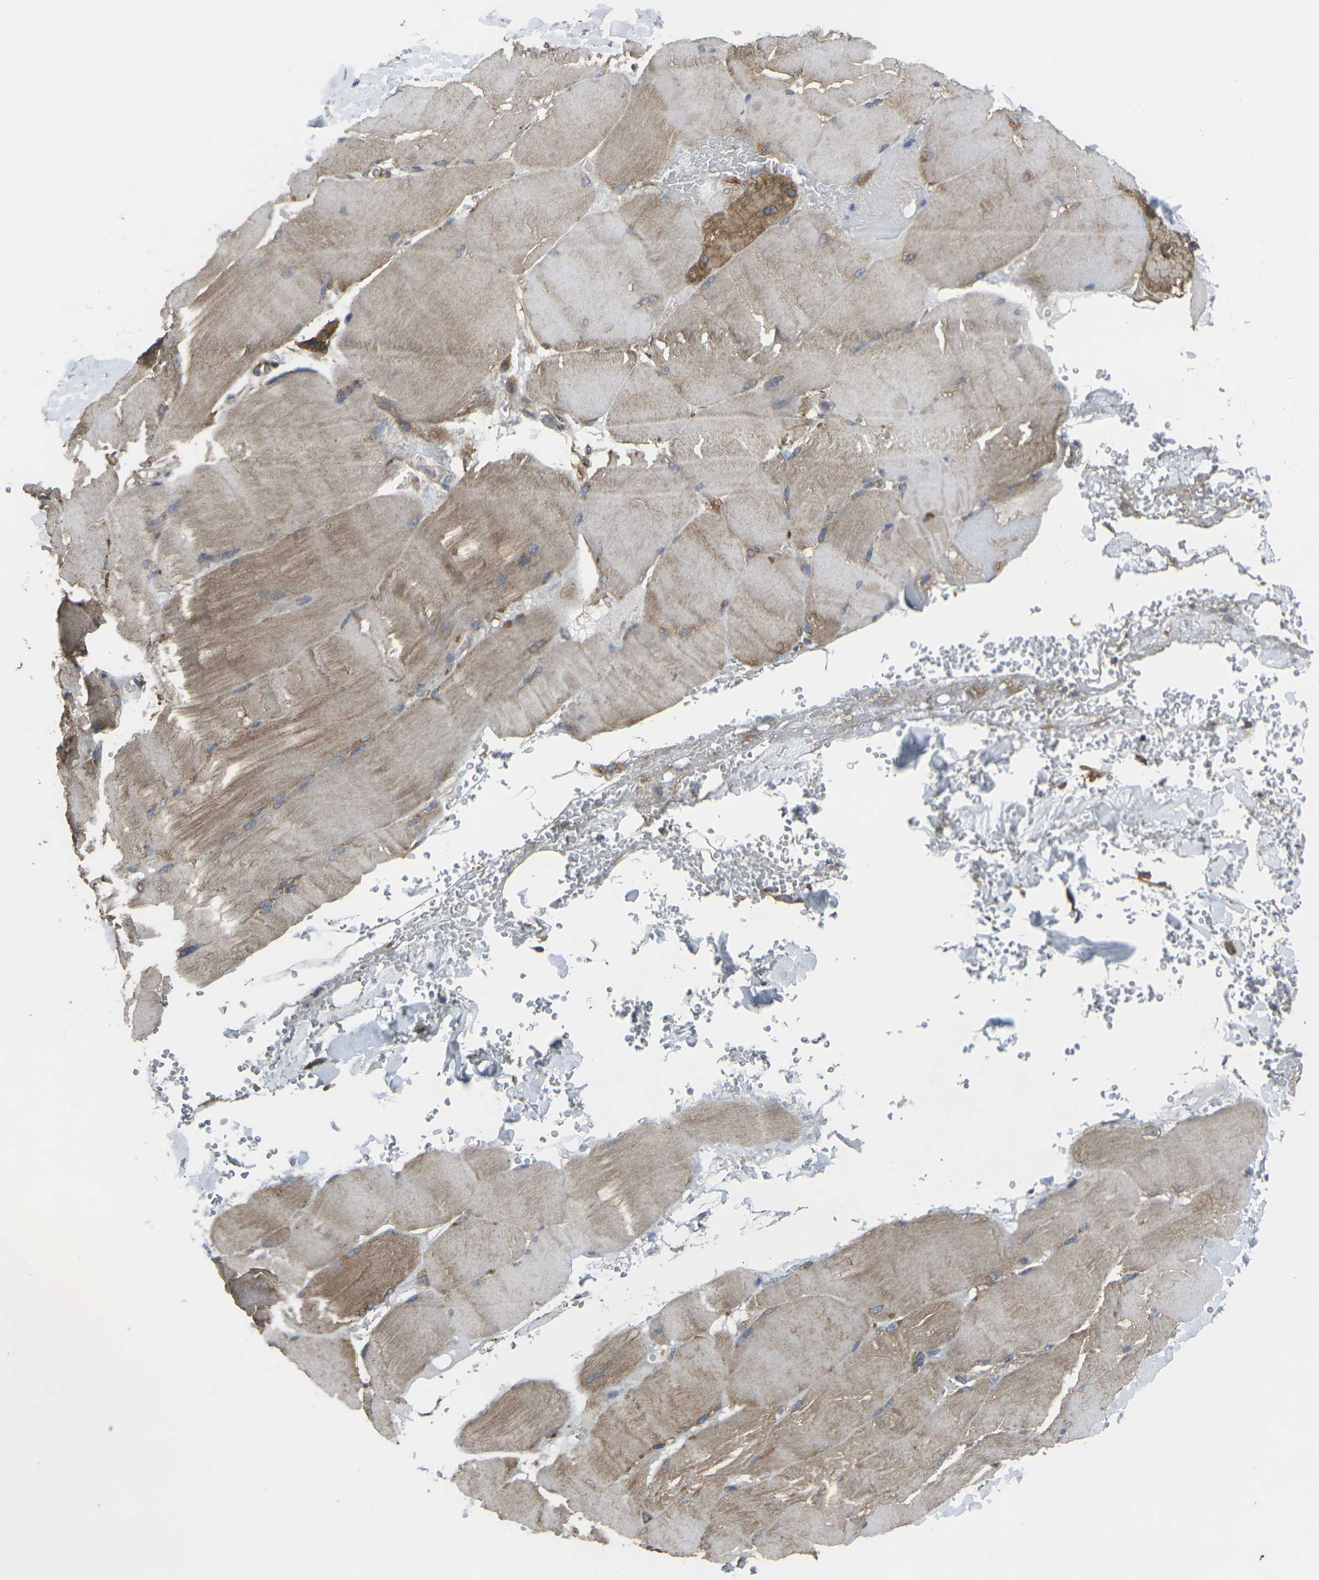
{"staining": {"intensity": "weak", "quantity": ">75%", "location": "cytoplasmic/membranous"}, "tissue": "skeletal muscle", "cell_type": "Myocytes", "image_type": "normal", "snomed": [{"axis": "morphology", "description": "Normal tissue, NOS"}, {"axis": "topography", "description": "Skin"}, {"axis": "topography", "description": "Skeletal muscle"}], "caption": "IHC of benign skeletal muscle displays low levels of weak cytoplasmic/membranous staining in about >75% of myocytes.", "gene": "PRKACB", "patient": {"sex": "male", "age": 83}}